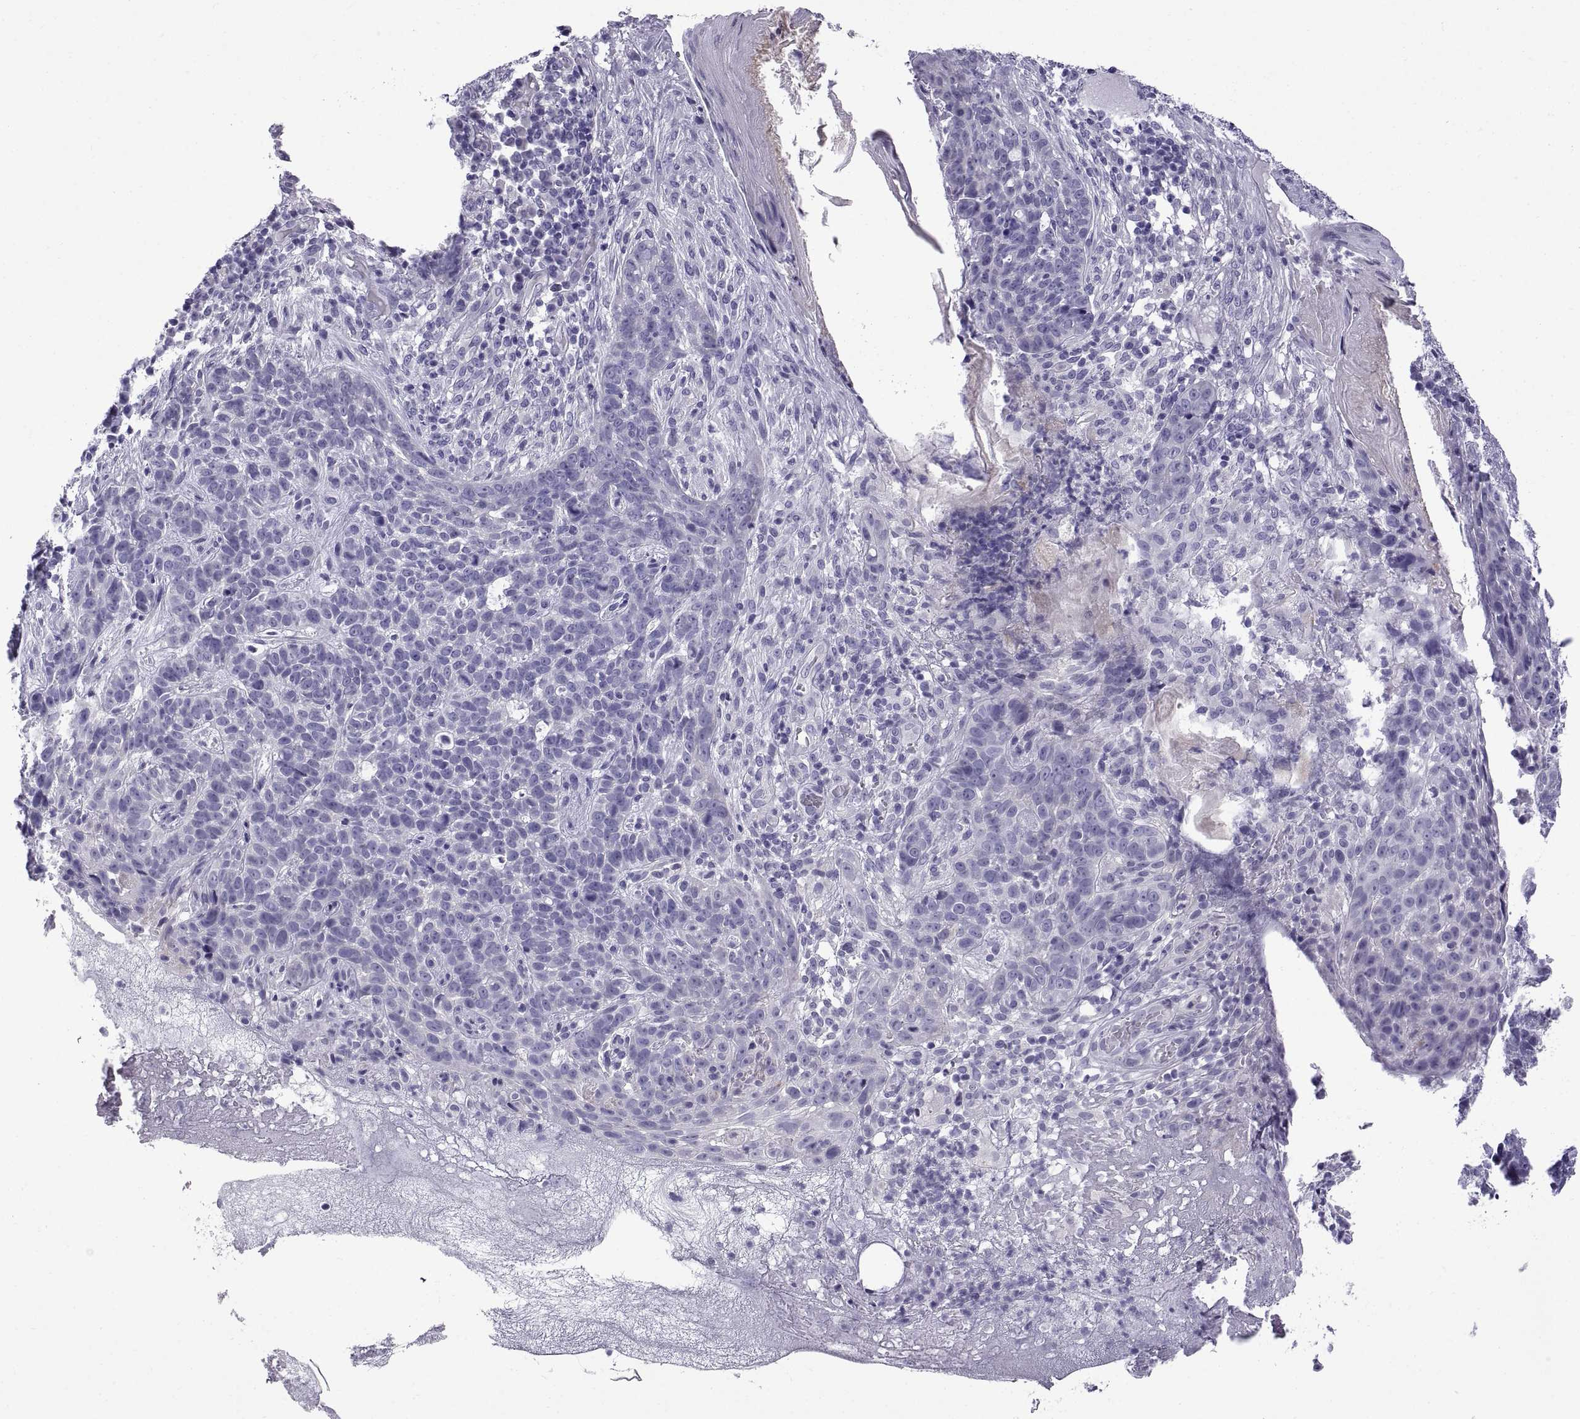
{"staining": {"intensity": "negative", "quantity": "none", "location": "none"}, "tissue": "skin cancer", "cell_type": "Tumor cells", "image_type": "cancer", "snomed": [{"axis": "morphology", "description": "Basal cell carcinoma"}, {"axis": "topography", "description": "Skin"}], "caption": "Tumor cells are negative for brown protein staining in basal cell carcinoma (skin).", "gene": "SPDYE1", "patient": {"sex": "female", "age": 69}}